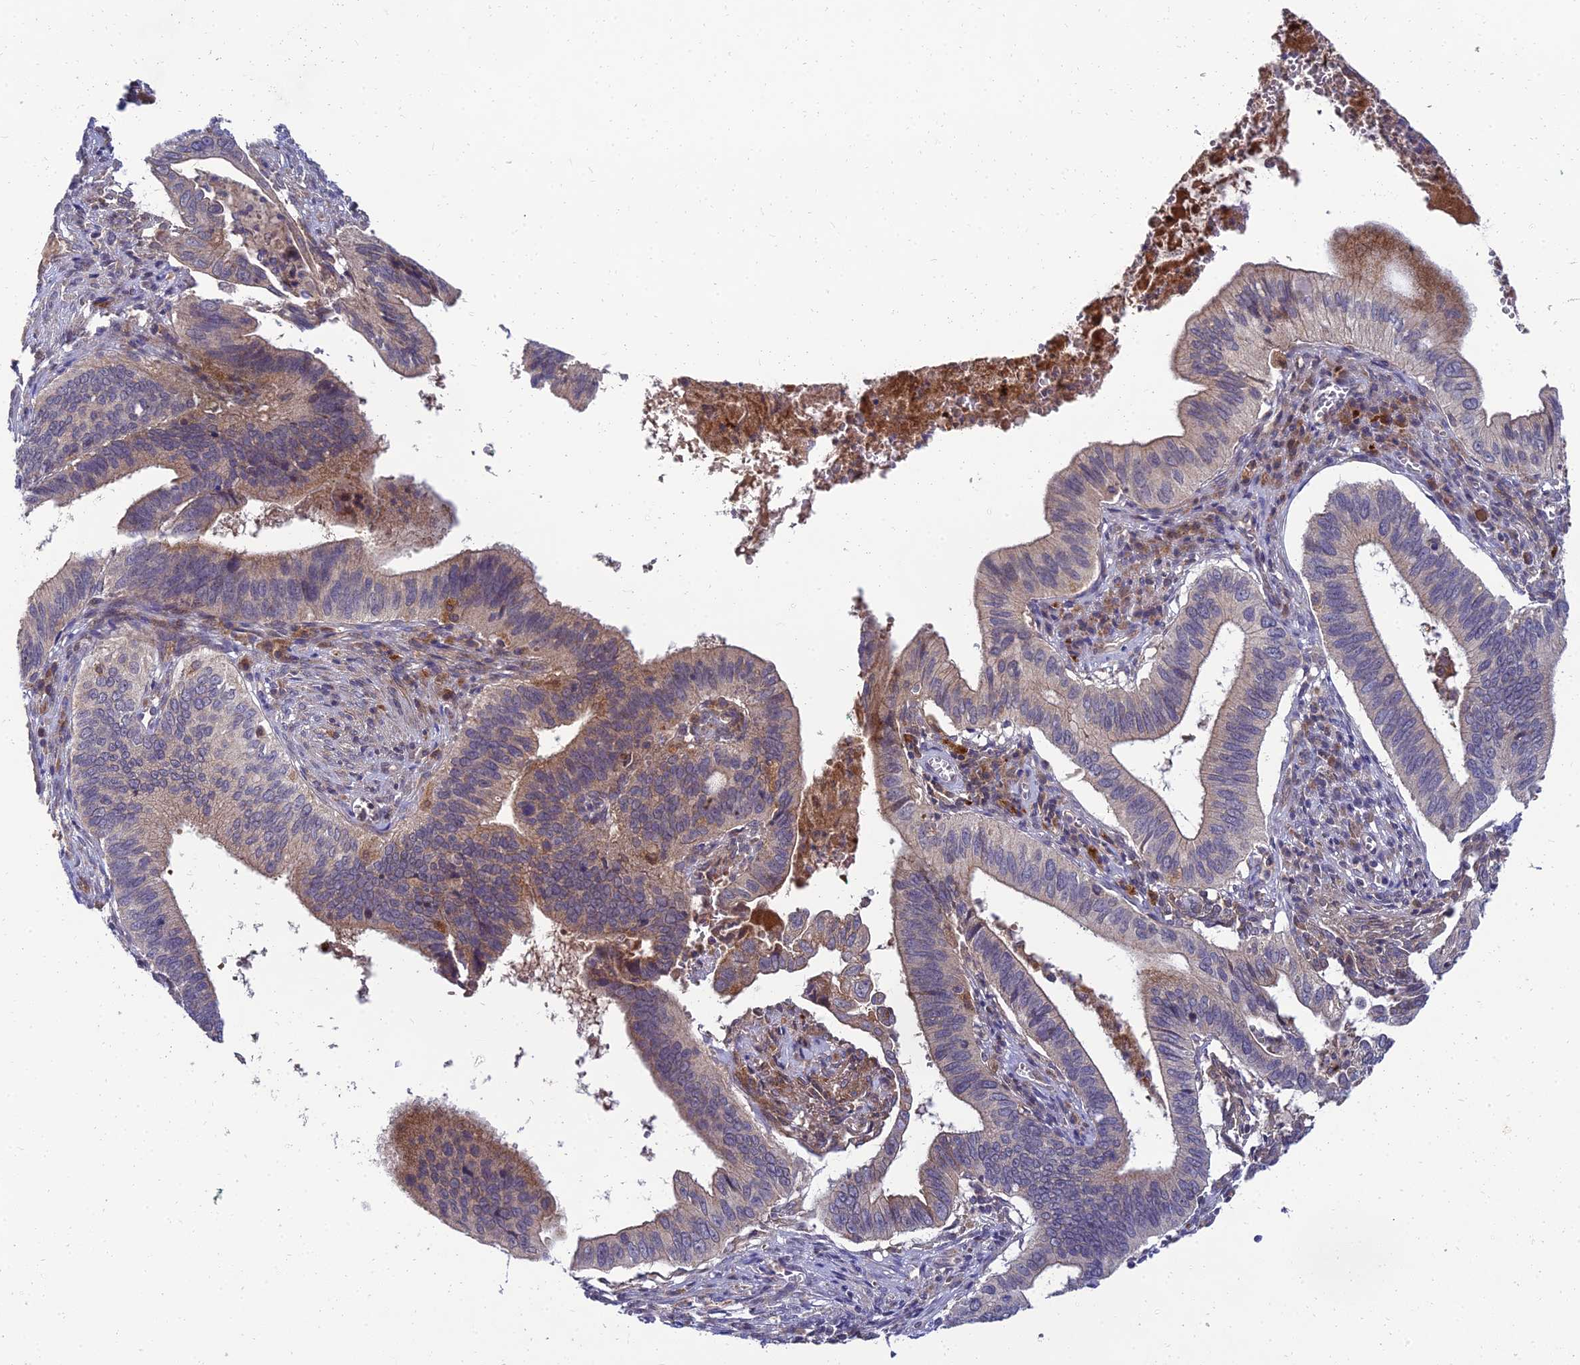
{"staining": {"intensity": "moderate", "quantity": "<25%", "location": "cytoplasmic/membranous"}, "tissue": "cervical cancer", "cell_type": "Tumor cells", "image_type": "cancer", "snomed": [{"axis": "morphology", "description": "Adenocarcinoma, NOS"}, {"axis": "topography", "description": "Cervix"}], "caption": "Approximately <25% of tumor cells in cervical cancer show moderate cytoplasmic/membranous protein positivity as visualized by brown immunohistochemical staining.", "gene": "NPY", "patient": {"sex": "female", "age": 42}}